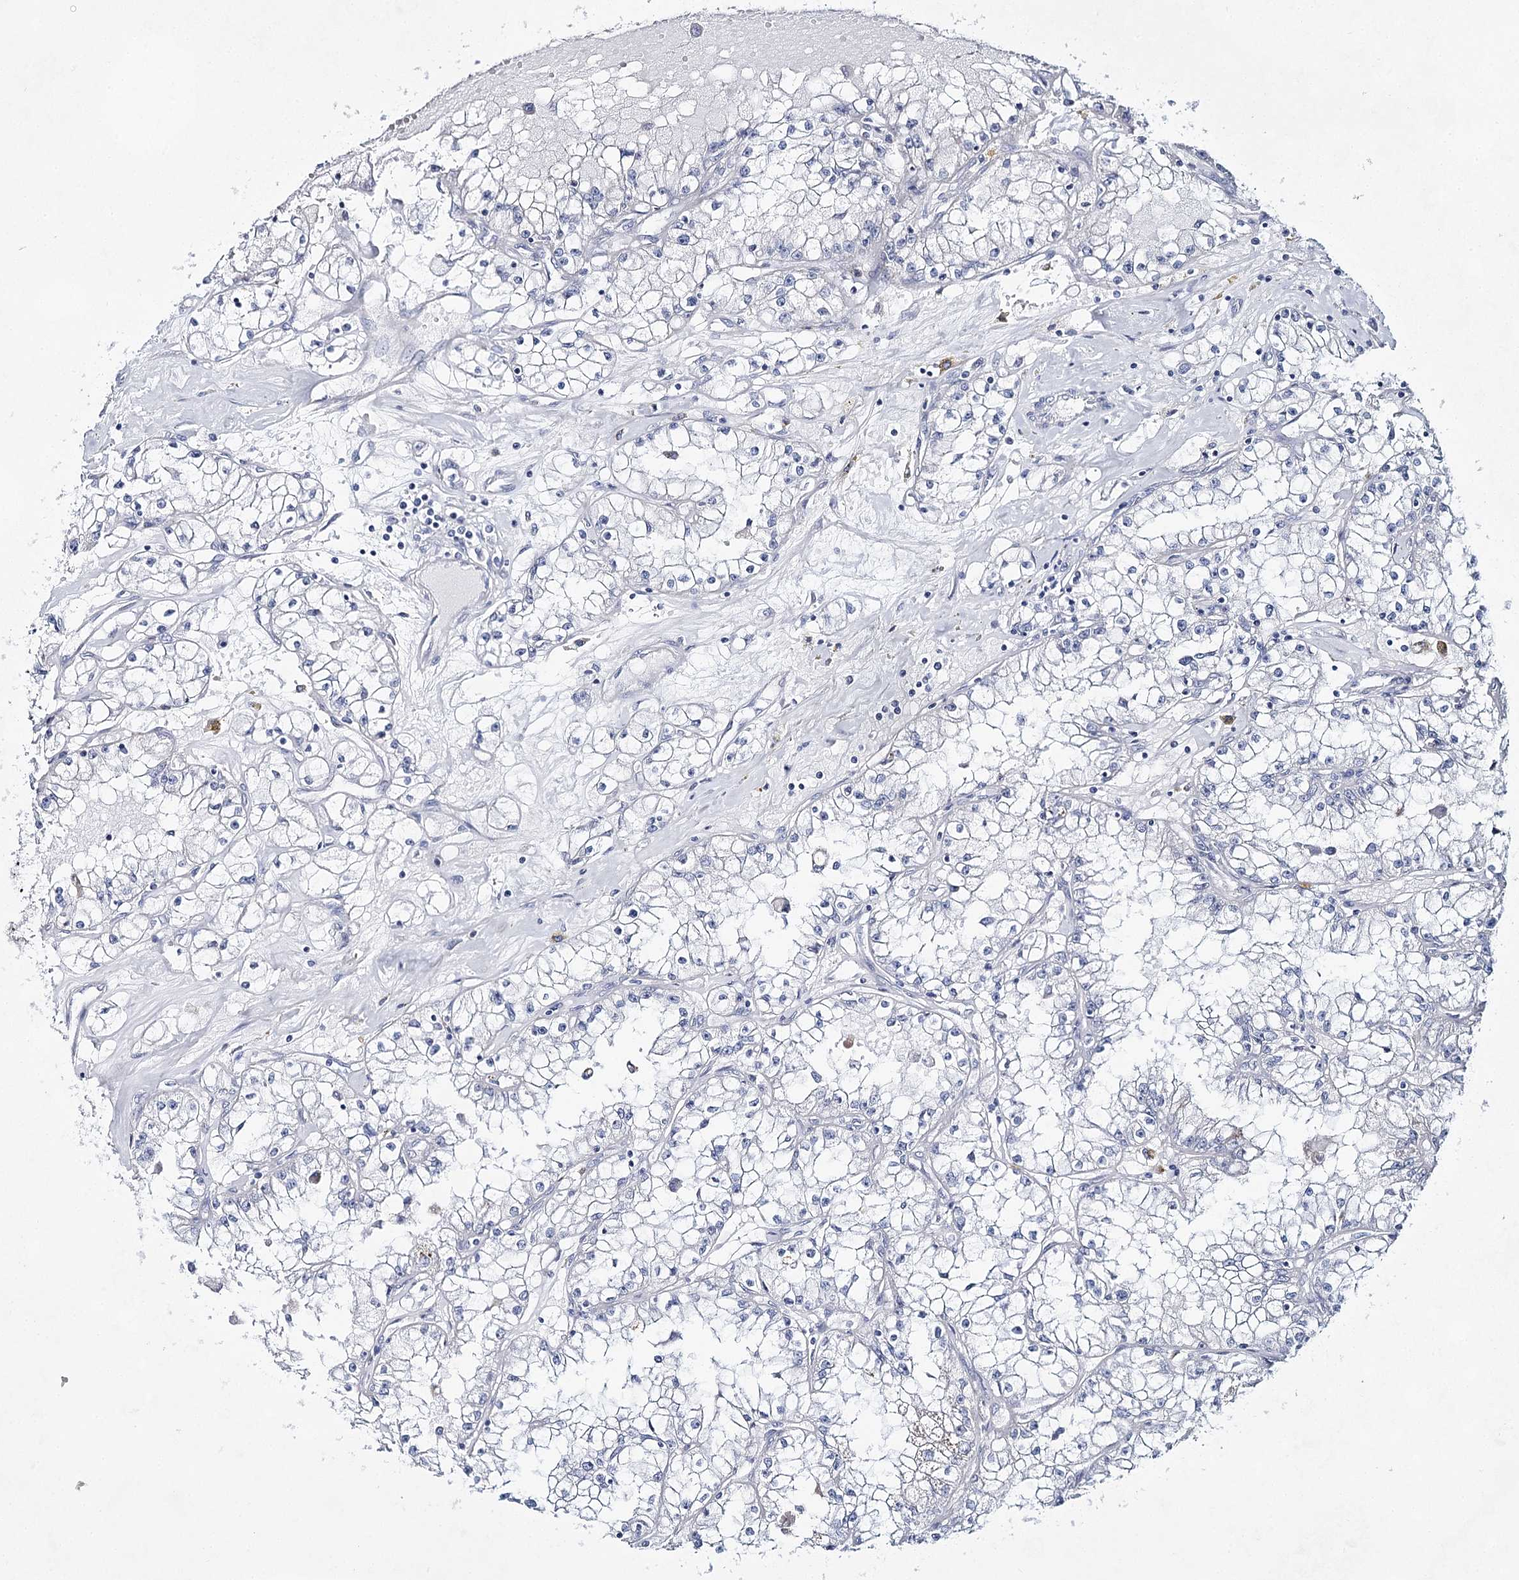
{"staining": {"intensity": "negative", "quantity": "none", "location": "none"}, "tissue": "renal cancer", "cell_type": "Tumor cells", "image_type": "cancer", "snomed": [{"axis": "morphology", "description": "Adenocarcinoma, NOS"}, {"axis": "topography", "description": "Kidney"}], "caption": "Immunohistochemistry (IHC) of adenocarcinoma (renal) reveals no expression in tumor cells. (DAB (3,3'-diaminobenzidine) immunohistochemistry visualized using brightfield microscopy, high magnification).", "gene": "BPHL", "patient": {"sex": "male", "age": 56}}